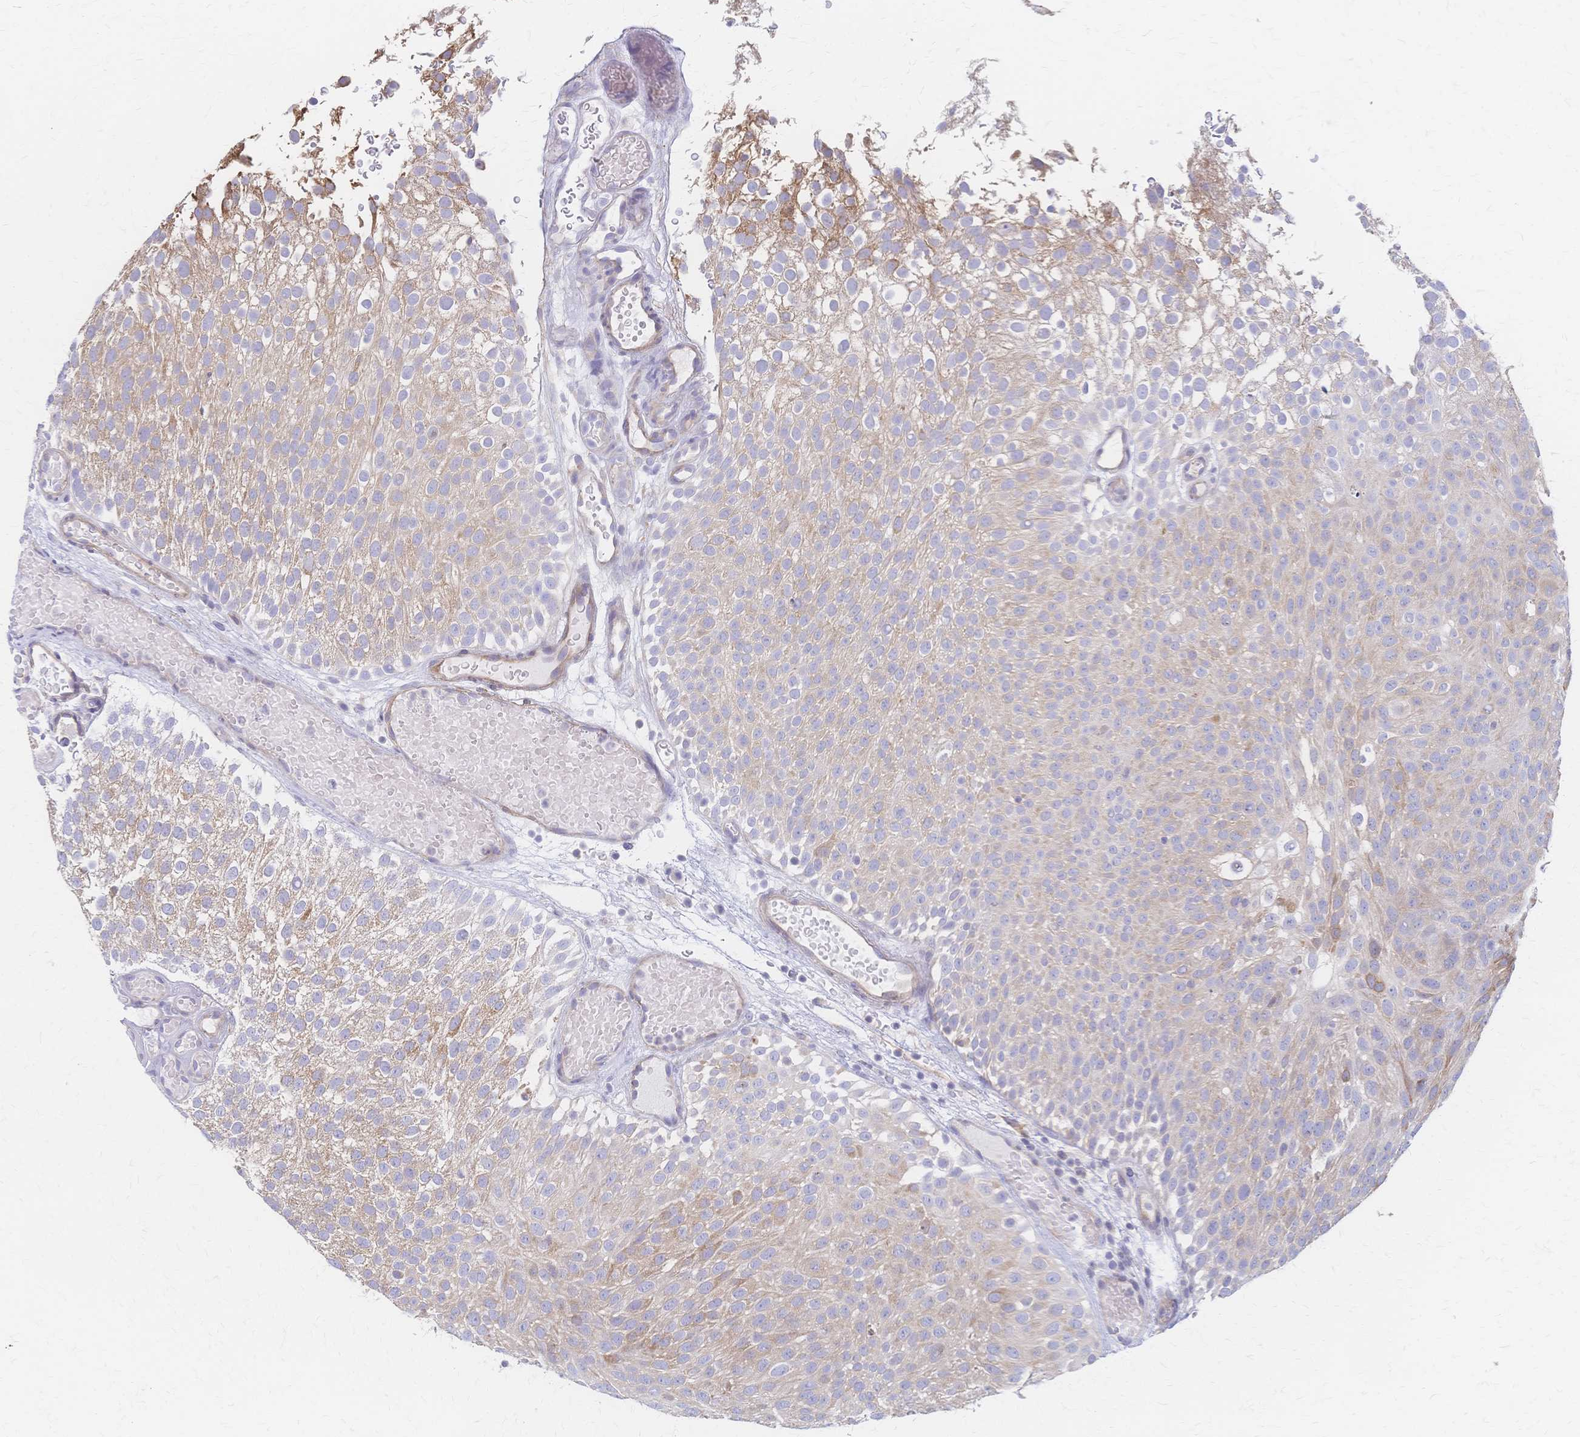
{"staining": {"intensity": "weak", "quantity": "25%-75%", "location": "cytoplasmic/membranous"}, "tissue": "urothelial cancer", "cell_type": "Tumor cells", "image_type": "cancer", "snomed": [{"axis": "morphology", "description": "Urothelial carcinoma, Low grade"}, {"axis": "topography", "description": "Urinary bladder"}], "caption": "IHC of low-grade urothelial carcinoma exhibits low levels of weak cytoplasmic/membranous staining in approximately 25%-75% of tumor cells.", "gene": "CYB5A", "patient": {"sex": "male", "age": 78}}